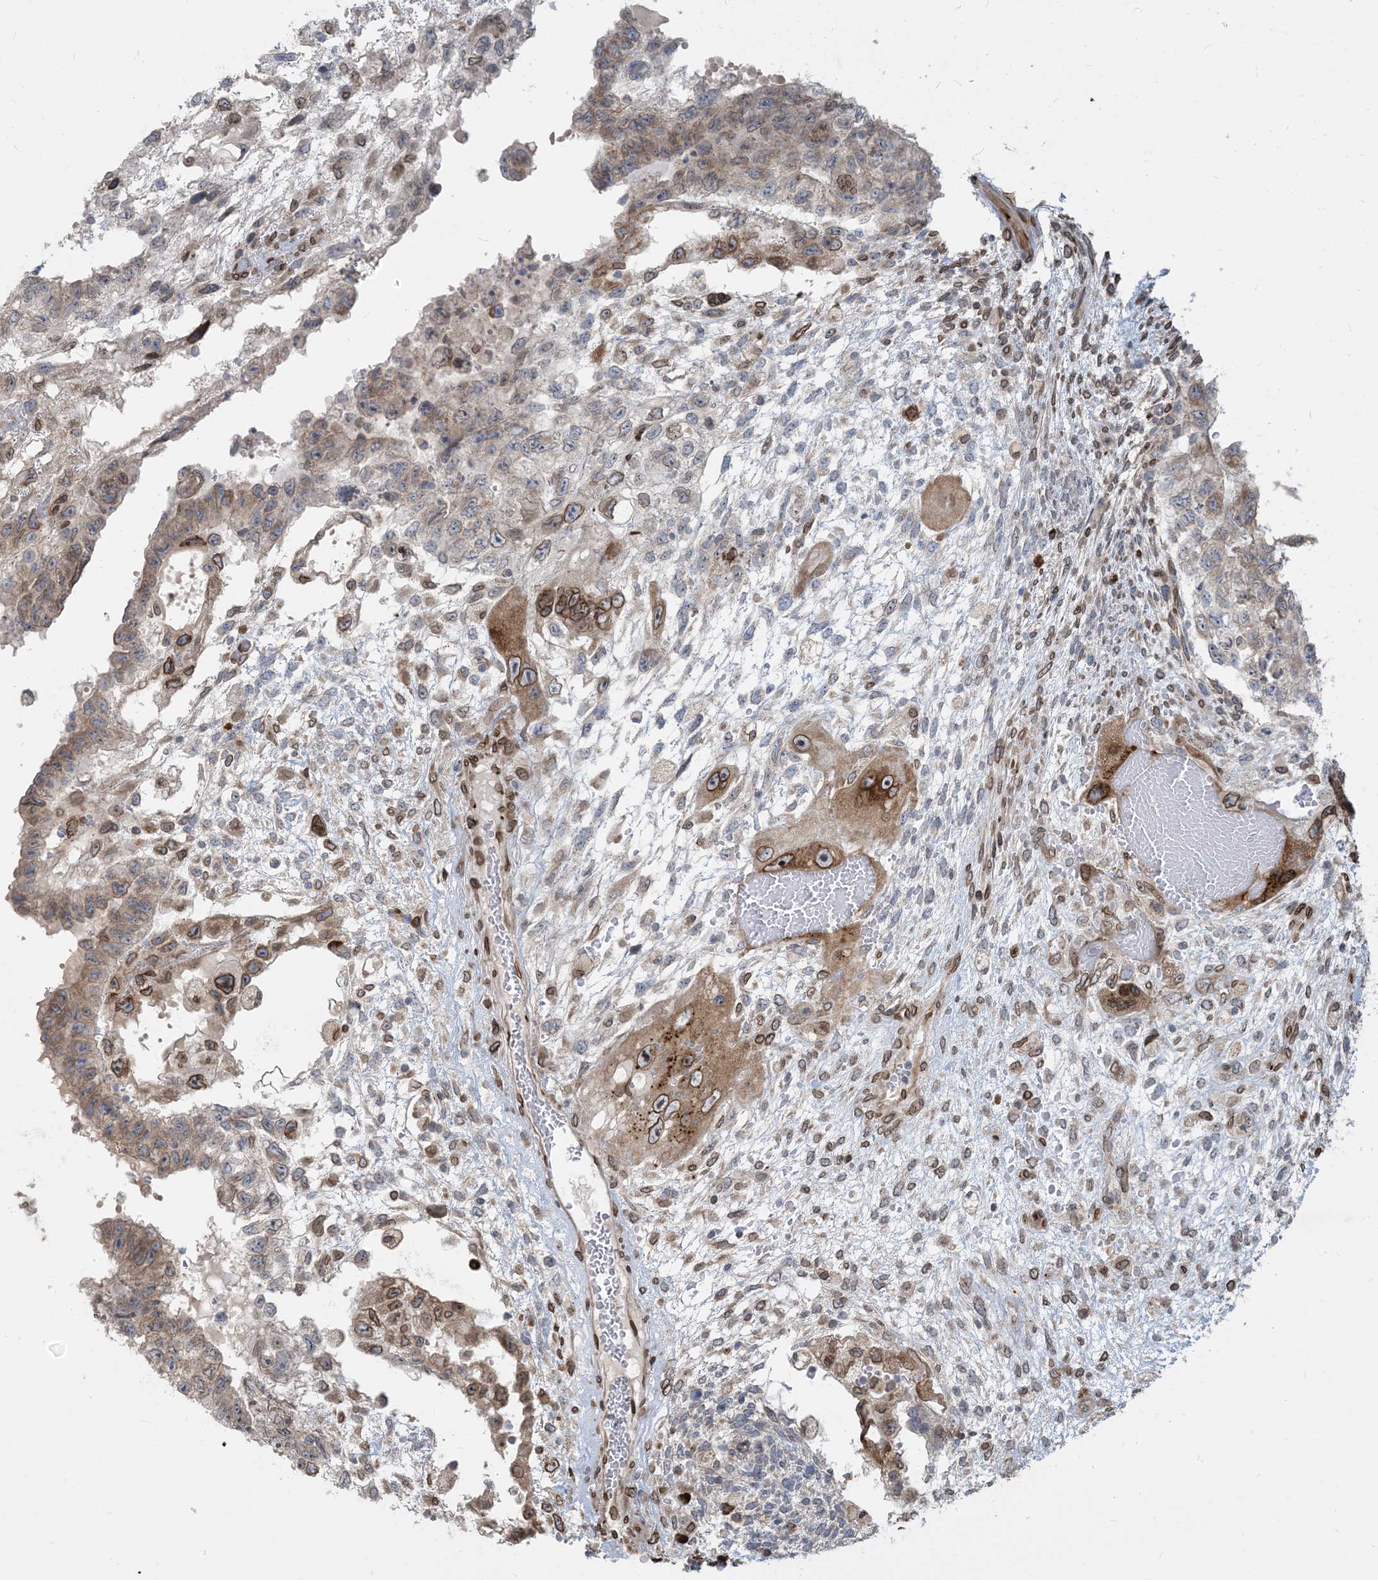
{"staining": {"intensity": "moderate", "quantity": "<25%", "location": "cytoplasmic/membranous,nuclear"}, "tissue": "testis cancer", "cell_type": "Tumor cells", "image_type": "cancer", "snomed": [{"axis": "morphology", "description": "Carcinoma, Embryonal, NOS"}, {"axis": "topography", "description": "Testis"}], "caption": "Immunohistochemical staining of human testis embryonal carcinoma reveals low levels of moderate cytoplasmic/membranous and nuclear protein staining in about <25% of tumor cells.", "gene": "WWP1", "patient": {"sex": "male", "age": 36}}